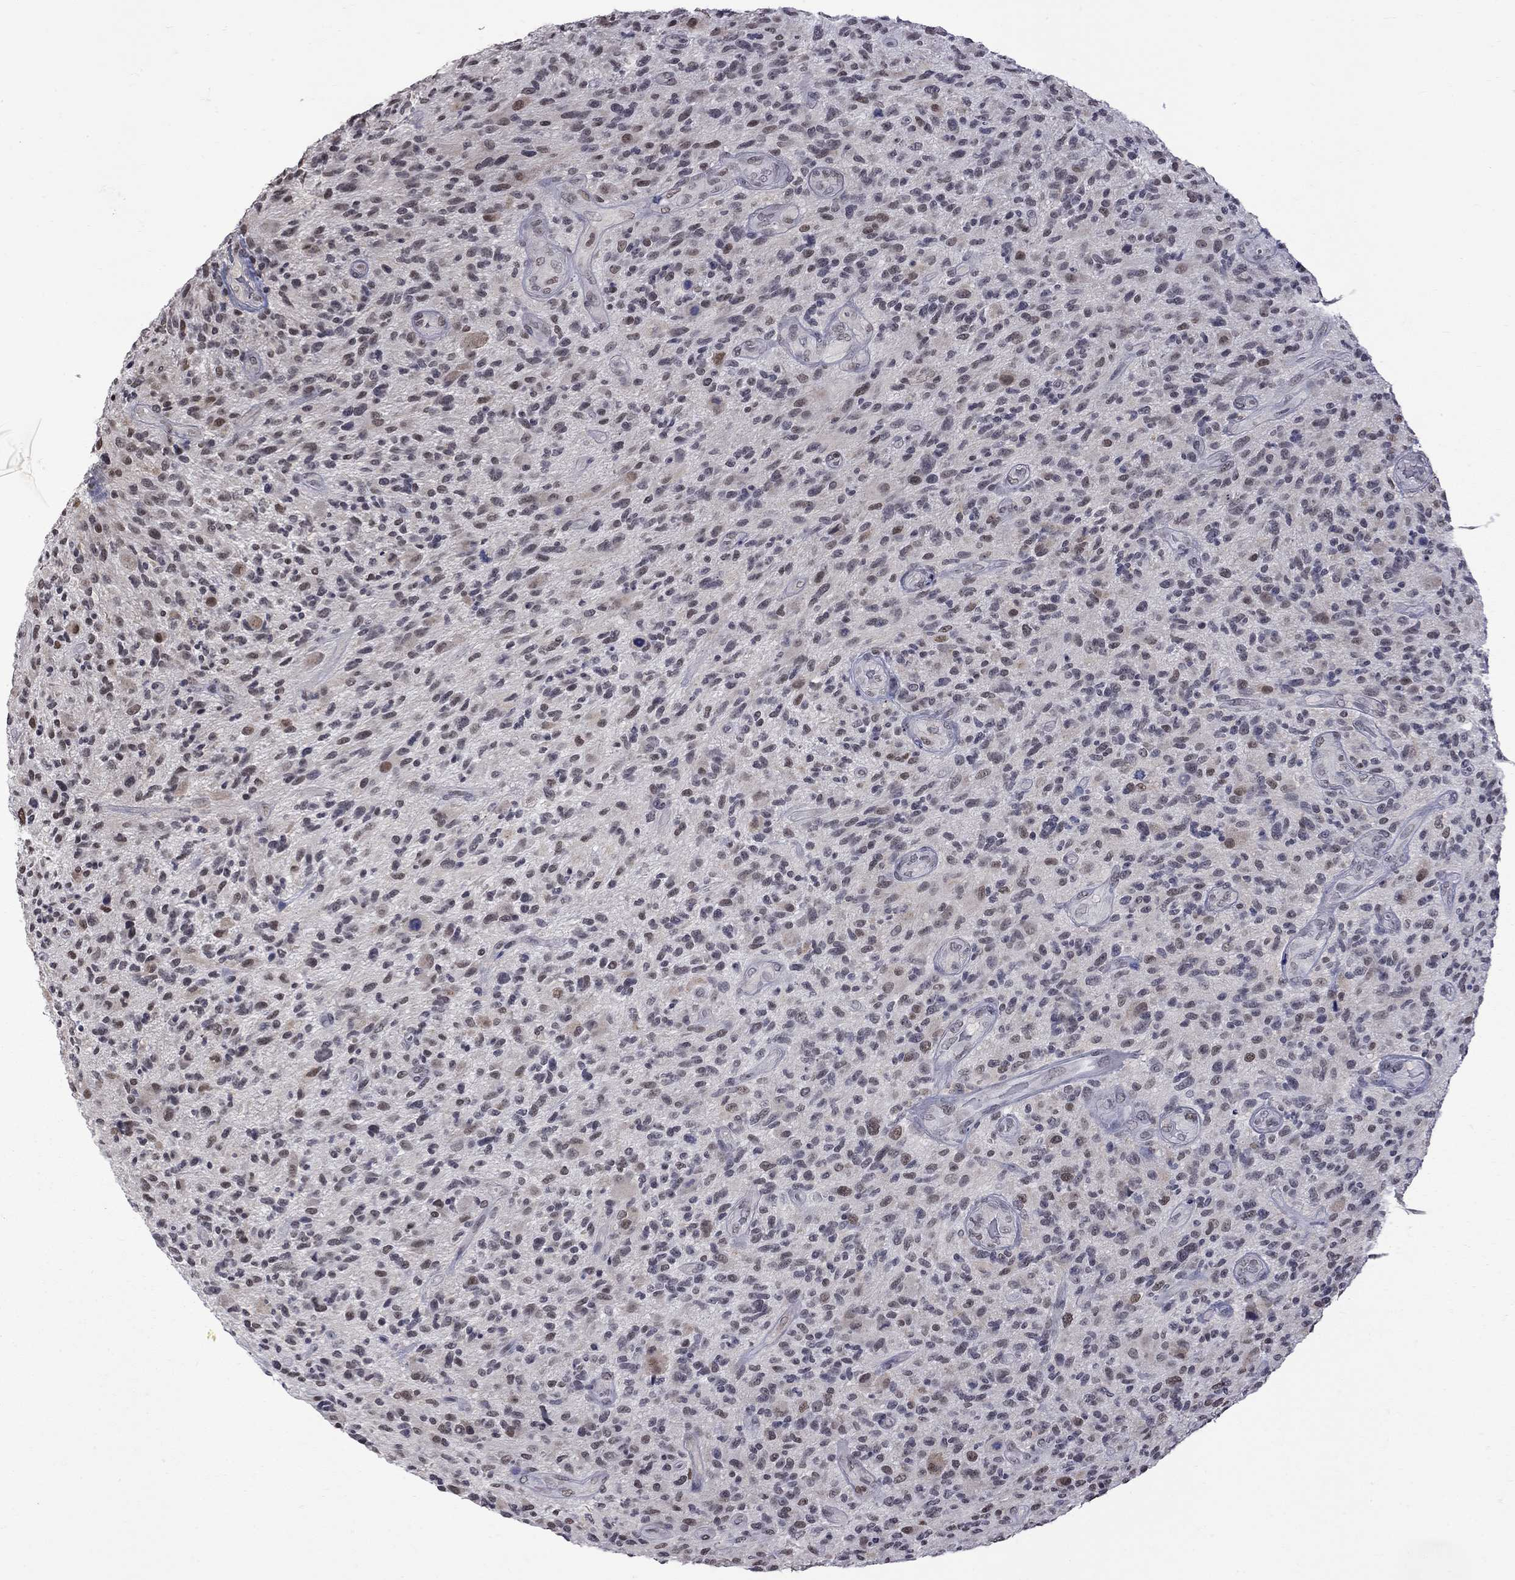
{"staining": {"intensity": "weak", "quantity": "<25%", "location": "nuclear"}, "tissue": "glioma", "cell_type": "Tumor cells", "image_type": "cancer", "snomed": [{"axis": "morphology", "description": "Glioma, malignant, High grade"}, {"axis": "topography", "description": "Brain"}], "caption": "High magnification brightfield microscopy of glioma stained with DAB (3,3'-diaminobenzidine) (brown) and counterstained with hematoxylin (blue): tumor cells show no significant positivity.", "gene": "RFWD3", "patient": {"sex": "male", "age": 47}}